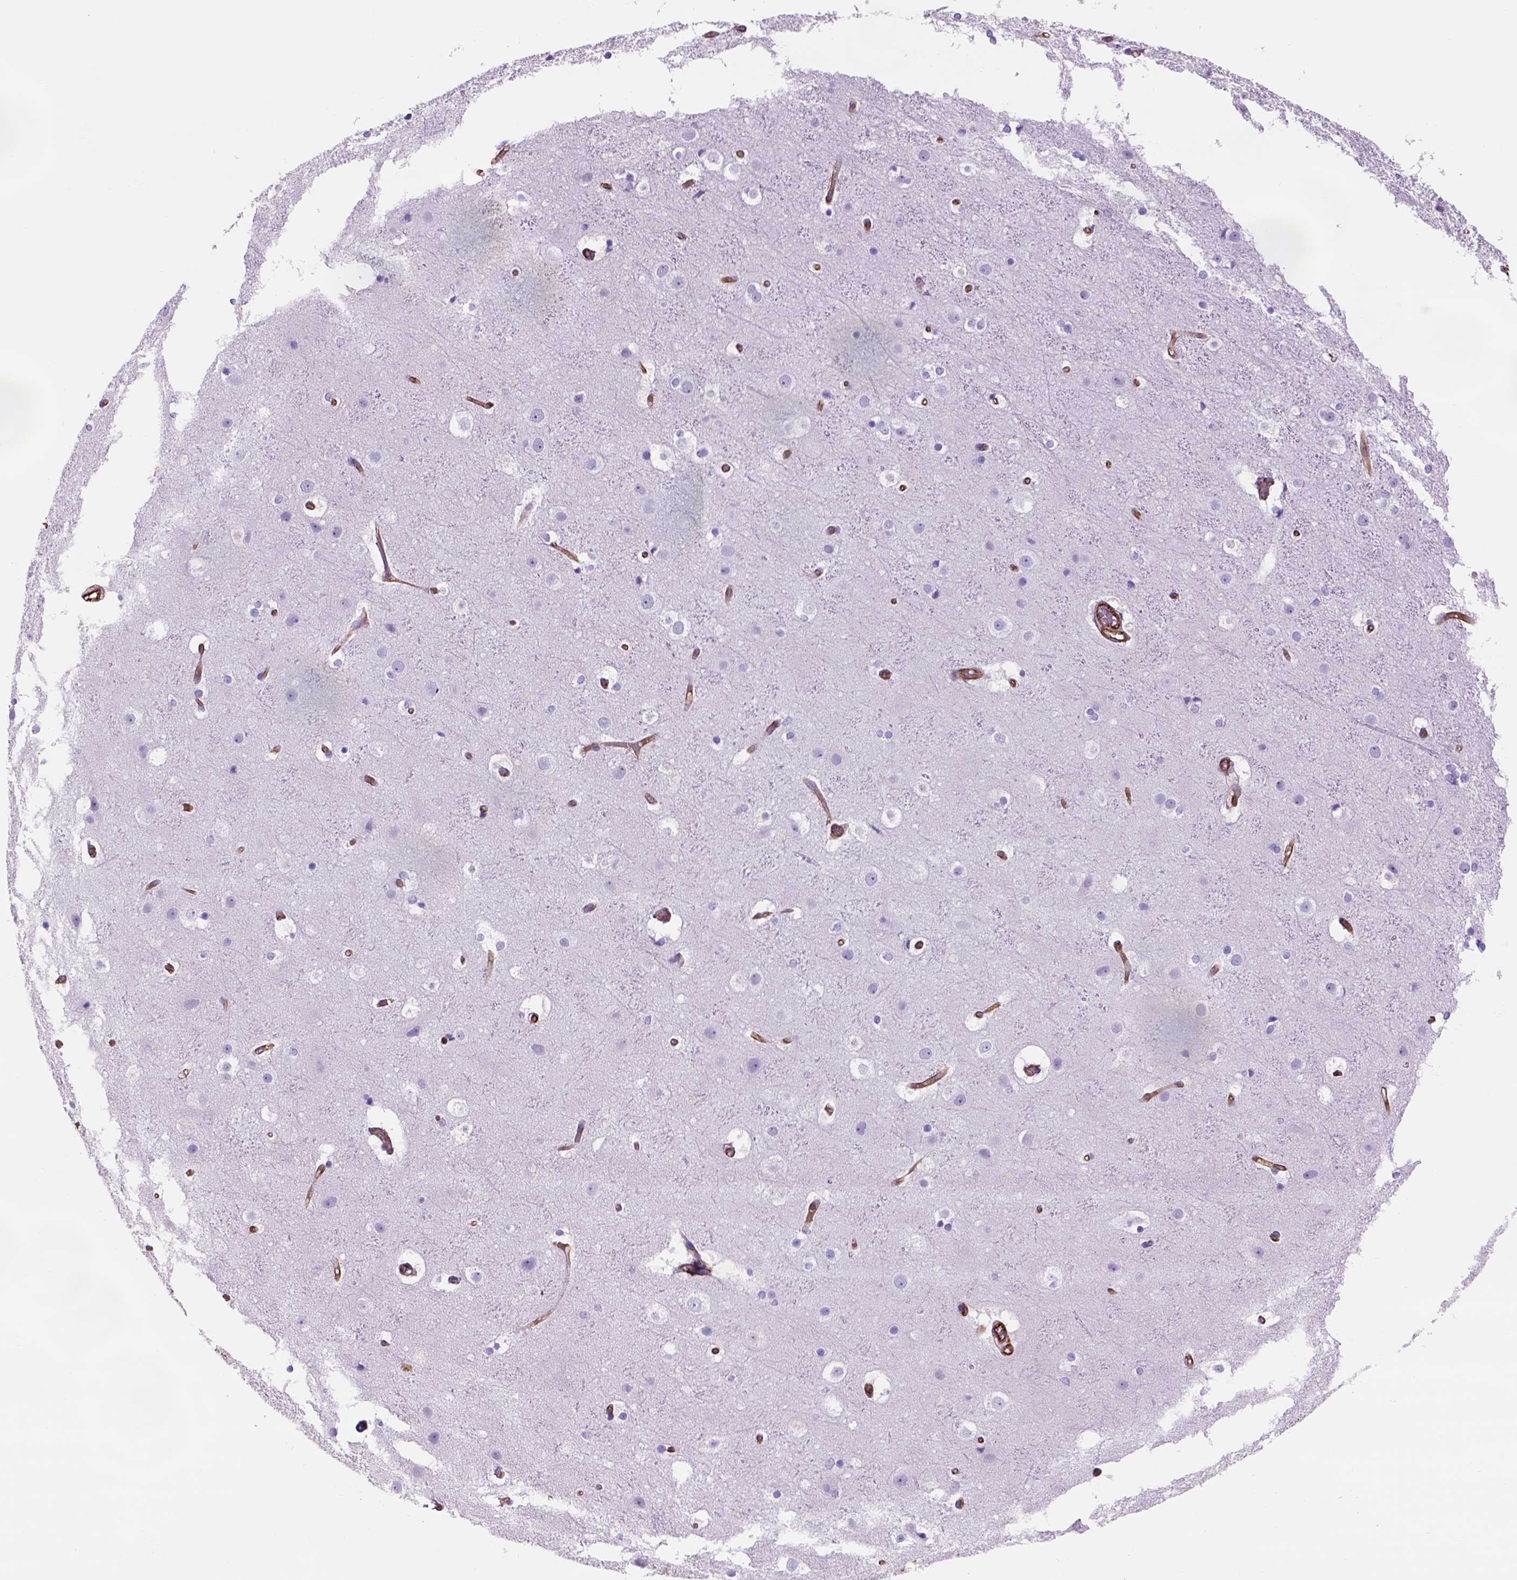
{"staining": {"intensity": "strong", "quantity": ">75%", "location": "cytoplasmic/membranous"}, "tissue": "cerebral cortex", "cell_type": "Endothelial cells", "image_type": "normal", "snomed": [{"axis": "morphology", "description": "Normal tissue, NOS"}, {"axis": "topography", "description": "Cerebral cortex"}], "caption": "This histopathology image shows immunohistochemistry (IHC) staining of benign cerebral cortex, with high strong cytoplasmic/membranous staining in approximately >75% of endothelial cells.", "gene": "ZZZ3", "patient": {"sex": "female", "age": 52}}